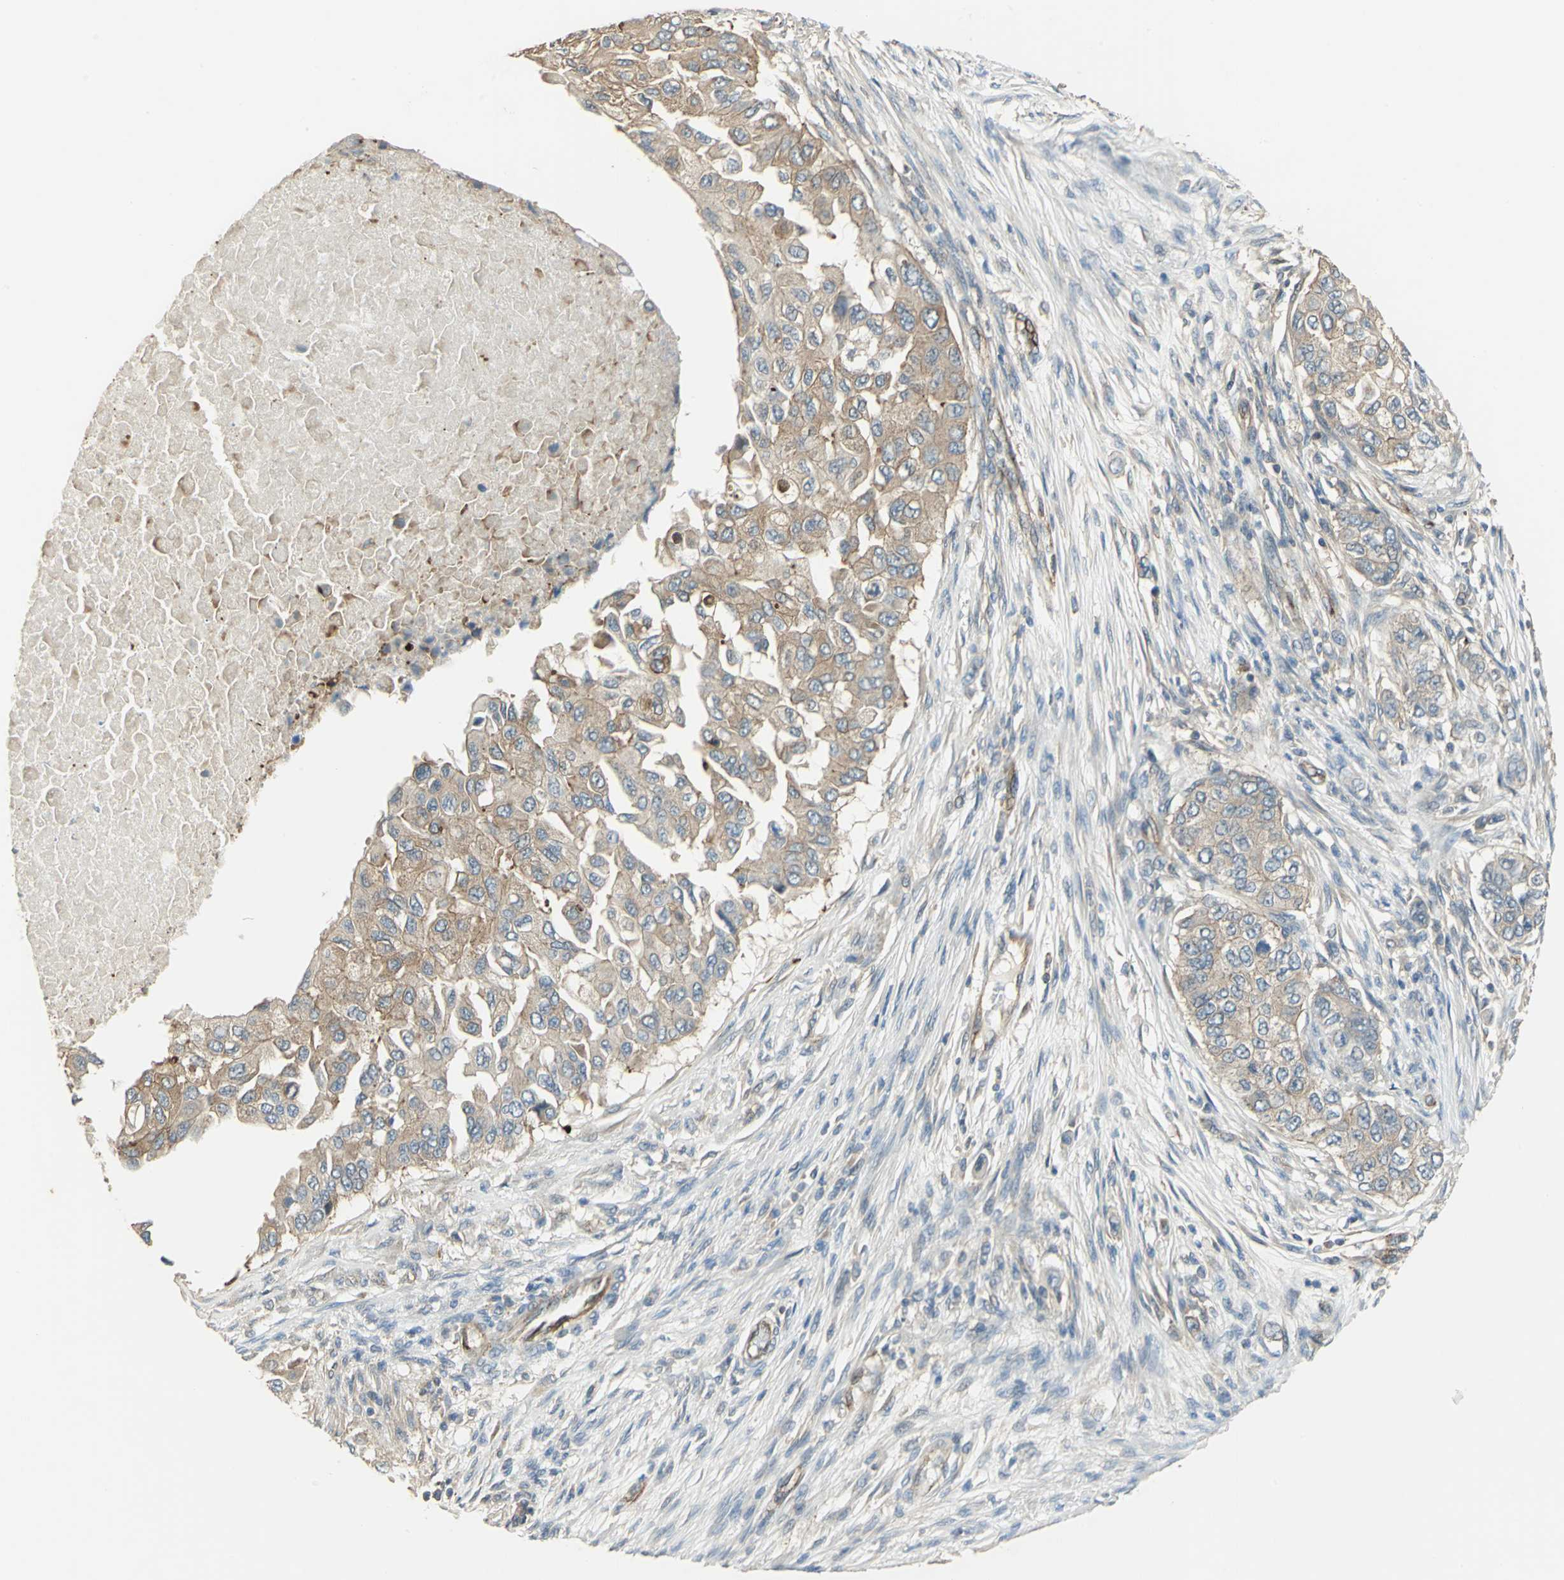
{"staining": {"intensity": "moderate", "quantity": "25%-75%", "location": "cytoplasmic/membranous"}, "tissue": "breast cancer", "cell_type": "Tumor cells", "image_type": "cancer", "snomed": [{"axis": "morphology", "description": "Normal tissue, NOS"}, {"axis": "morphology", "description": "Duct carcinoma"}, {"axis": "topography", "description": "Breast"}], "caption": "An image of human breast invasive ductal carcinoma stained for a protein exhibits moderate cytoplasmic/membranous brown staining in tumor cells.", "gene": "RAPGEF1", "patient": {"sex": "female", "age": 49}}